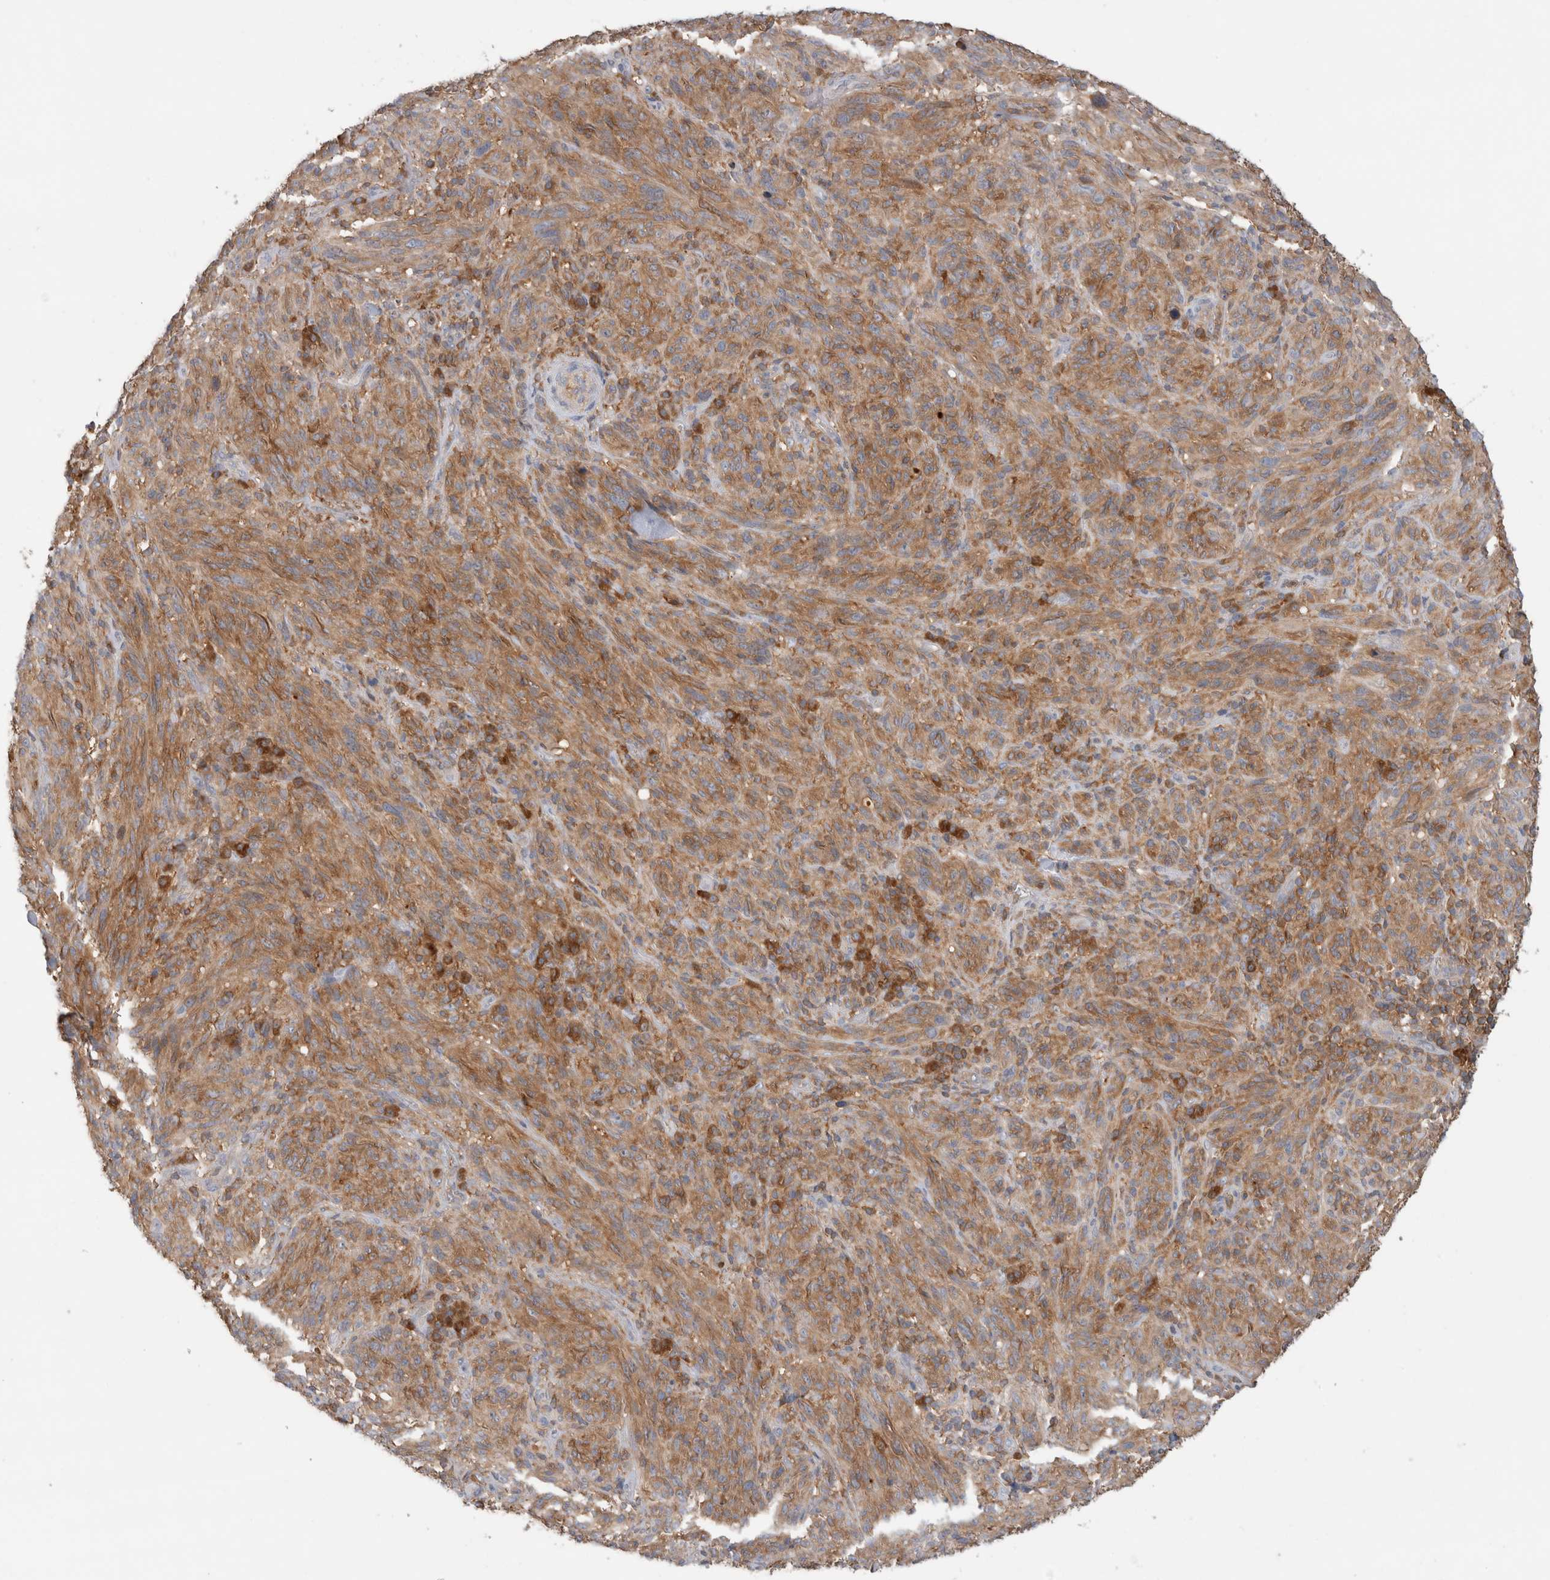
{"staining": {"intensity": "moderate", "quantity": ">75%", "location": "cytoplasmic/membranous"}, "tissue": "melanoma", "cell_type": "Tumor cells", "image_type": "cancer", "snomed": [{"axis": "morphology", "description": "Malignant melanoma, NOS"}, {"axis": "topography", "description": "Skin of head"}], "caption": "The histopathology image demonstrates immunohistochemical staining of malignant melanoma. There is moderate cytoplasmic/membranous staining is seen in approximately >75% of tumor cells.", "gene": "KLHL14", "patient": {"sex": "male", "age": 96}}